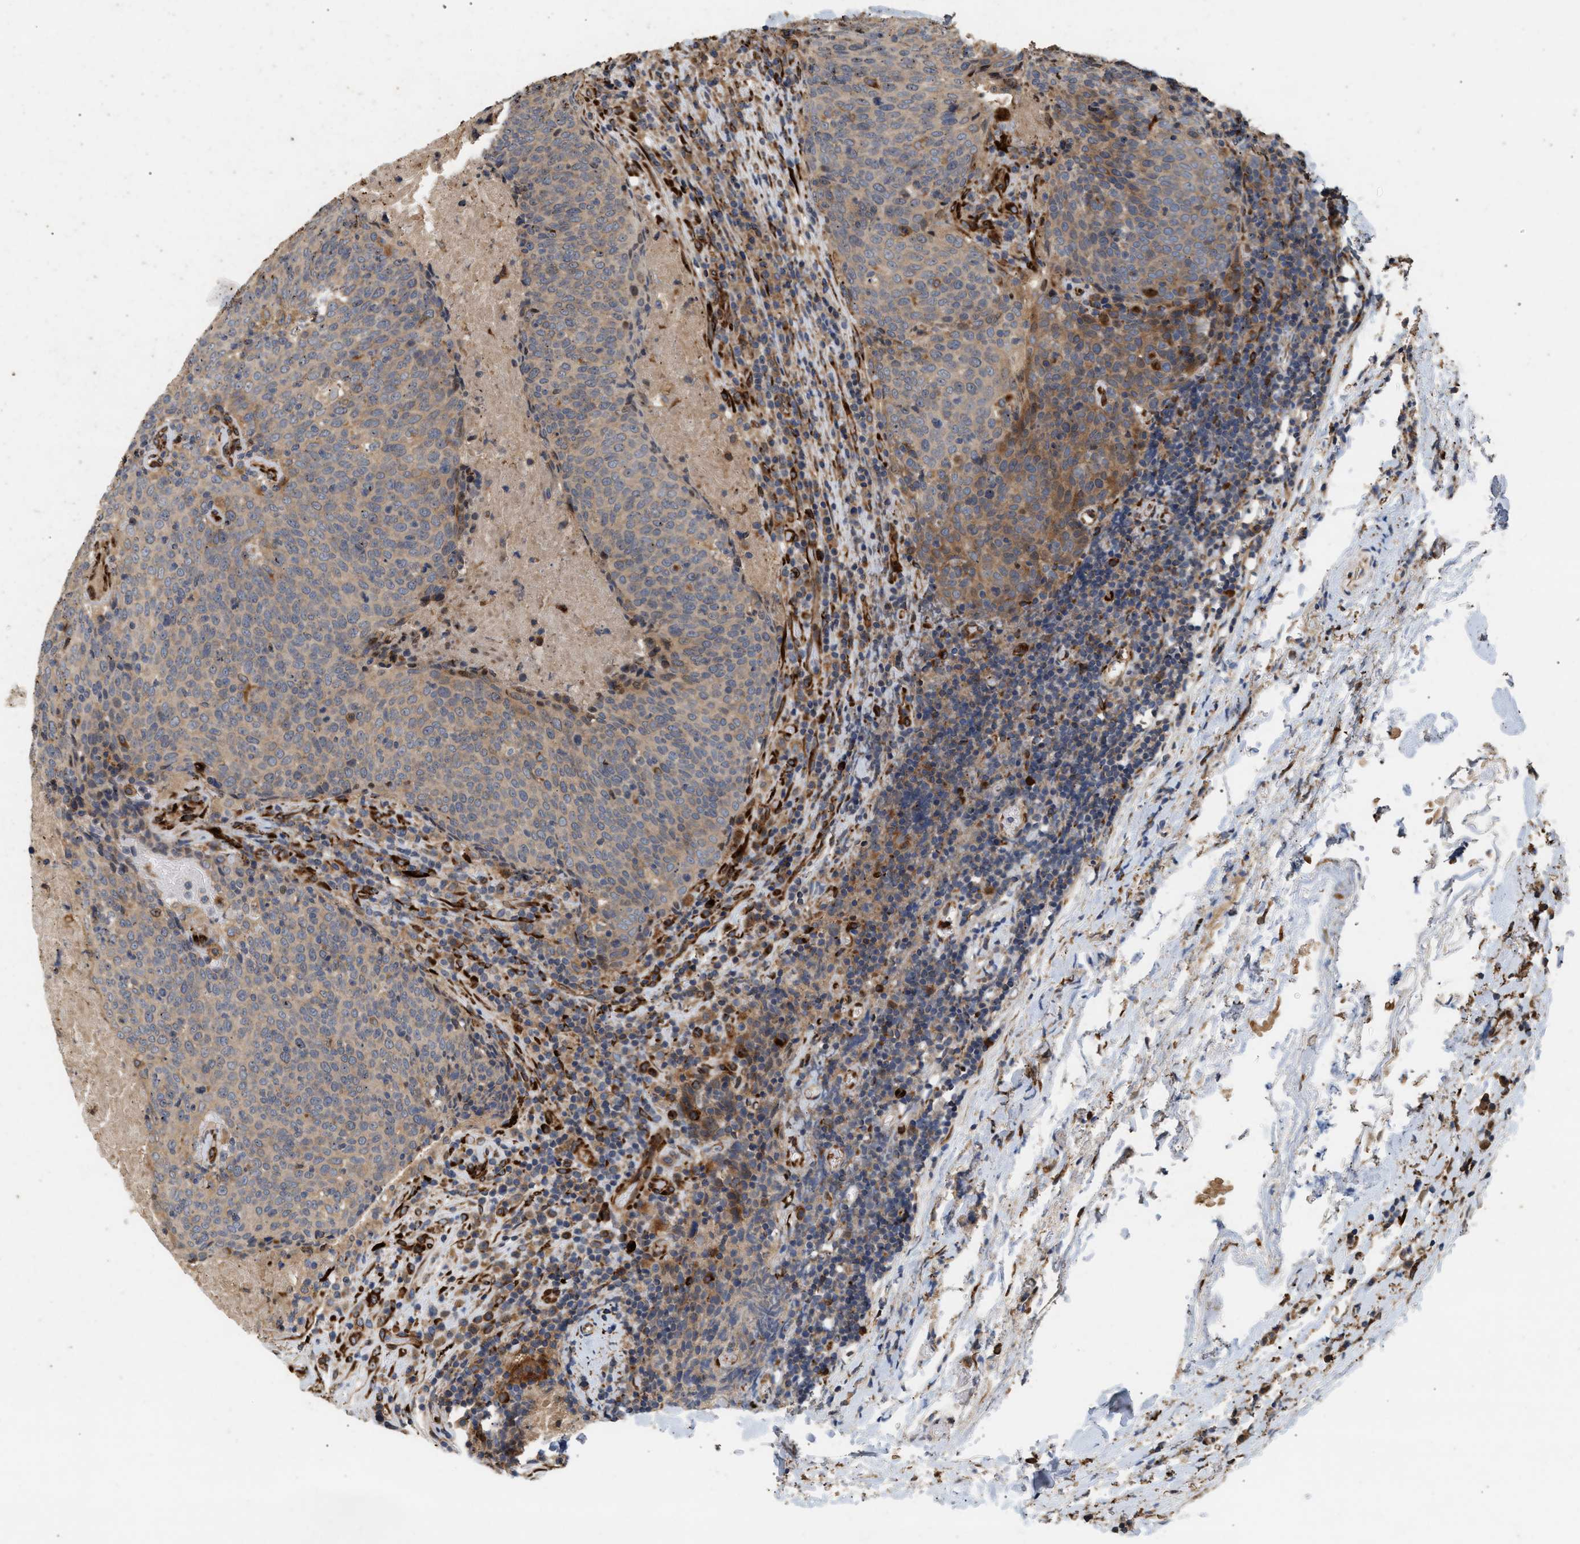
{"staining": {"intensity": "moderate", "quantity": "<25%", "location": "cytoplasmic/membranous"}, "tissue": "head and neck cancer", "cell_type": "Tumor cells", "image_type": "cancer", "snomed": [{"axis": "morphology", "description": "Squamous cell carcinoma, NOS"}, {"axis": "morphology", "description": "Squamous cell carcinoma, metastatic, NOS"}, {"axis": "topography", "description": "Lymph node"}, {"axis": "topography", "description": "Head-Neck"}], "caption": "Moderate cytoplasmic/membranous protein expression is seen in about <25% of tumor cells in squamous cell carcinoma (head and neck).", "gene": "PLCD1", "patient": {"sex": "male", "age": 62}}